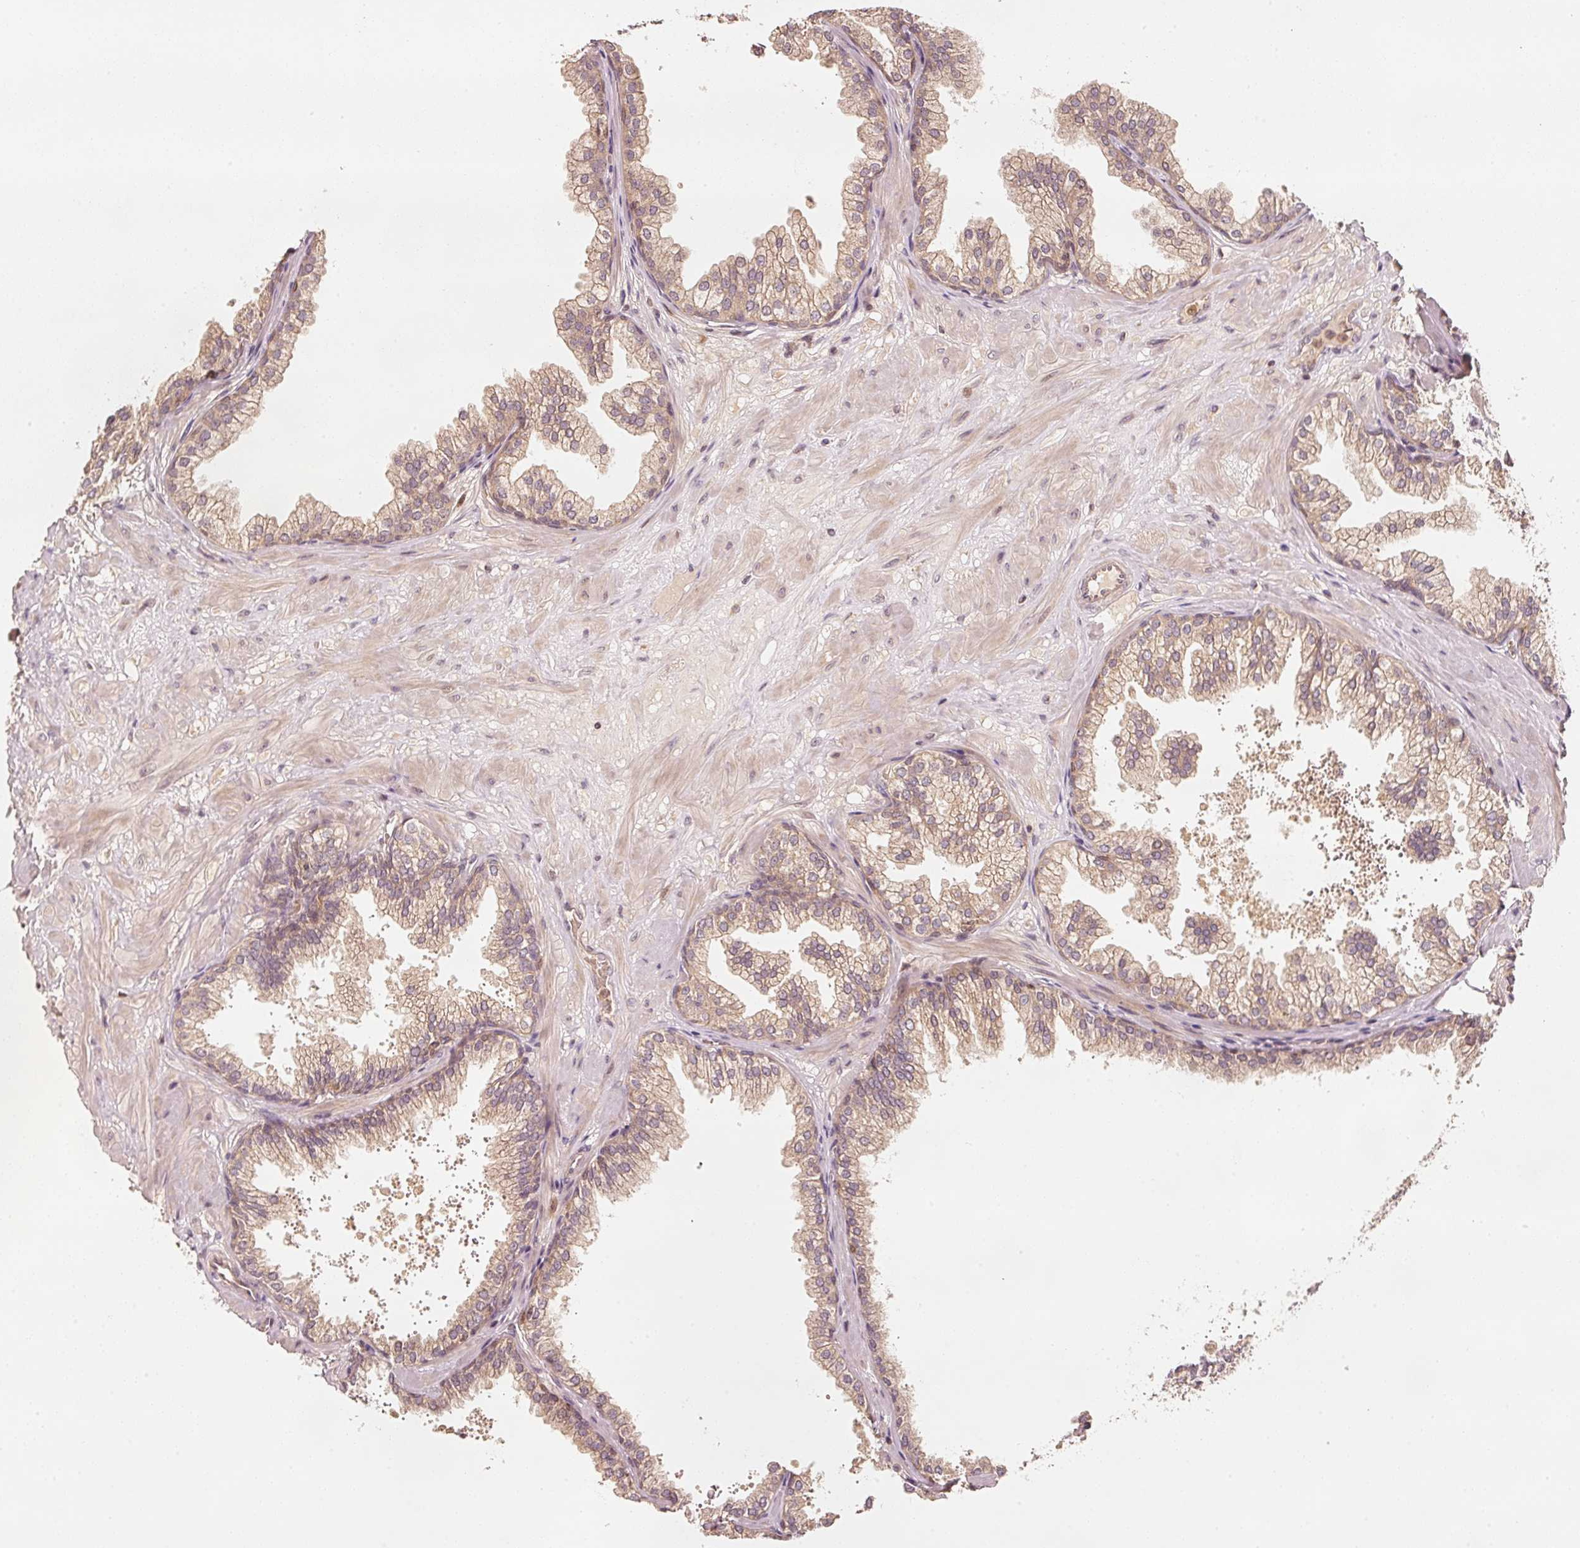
{"staining": {"intensity": "moderate", "quantity": ">75%", "location": "cytoplasmic/membranous"}, "tissue": "prostate", "cell_type": "Glandular cells", "image_type": "normal", "snomed": [{"axis": "morphology", "description": "Normal tissue, NOS"}, {"axis": "topography", "description": "Prostate"}], "caption": "Brown immunohistochemical staining in benign prostate reveals moderate cytoplasmic/membranous expression in approximately >75% of glandular cells. (Brightfield microscopy of DAB IHC at high magnification).", "gene": "RRAS2", "patient": {"sex": "male", "age": 37}}